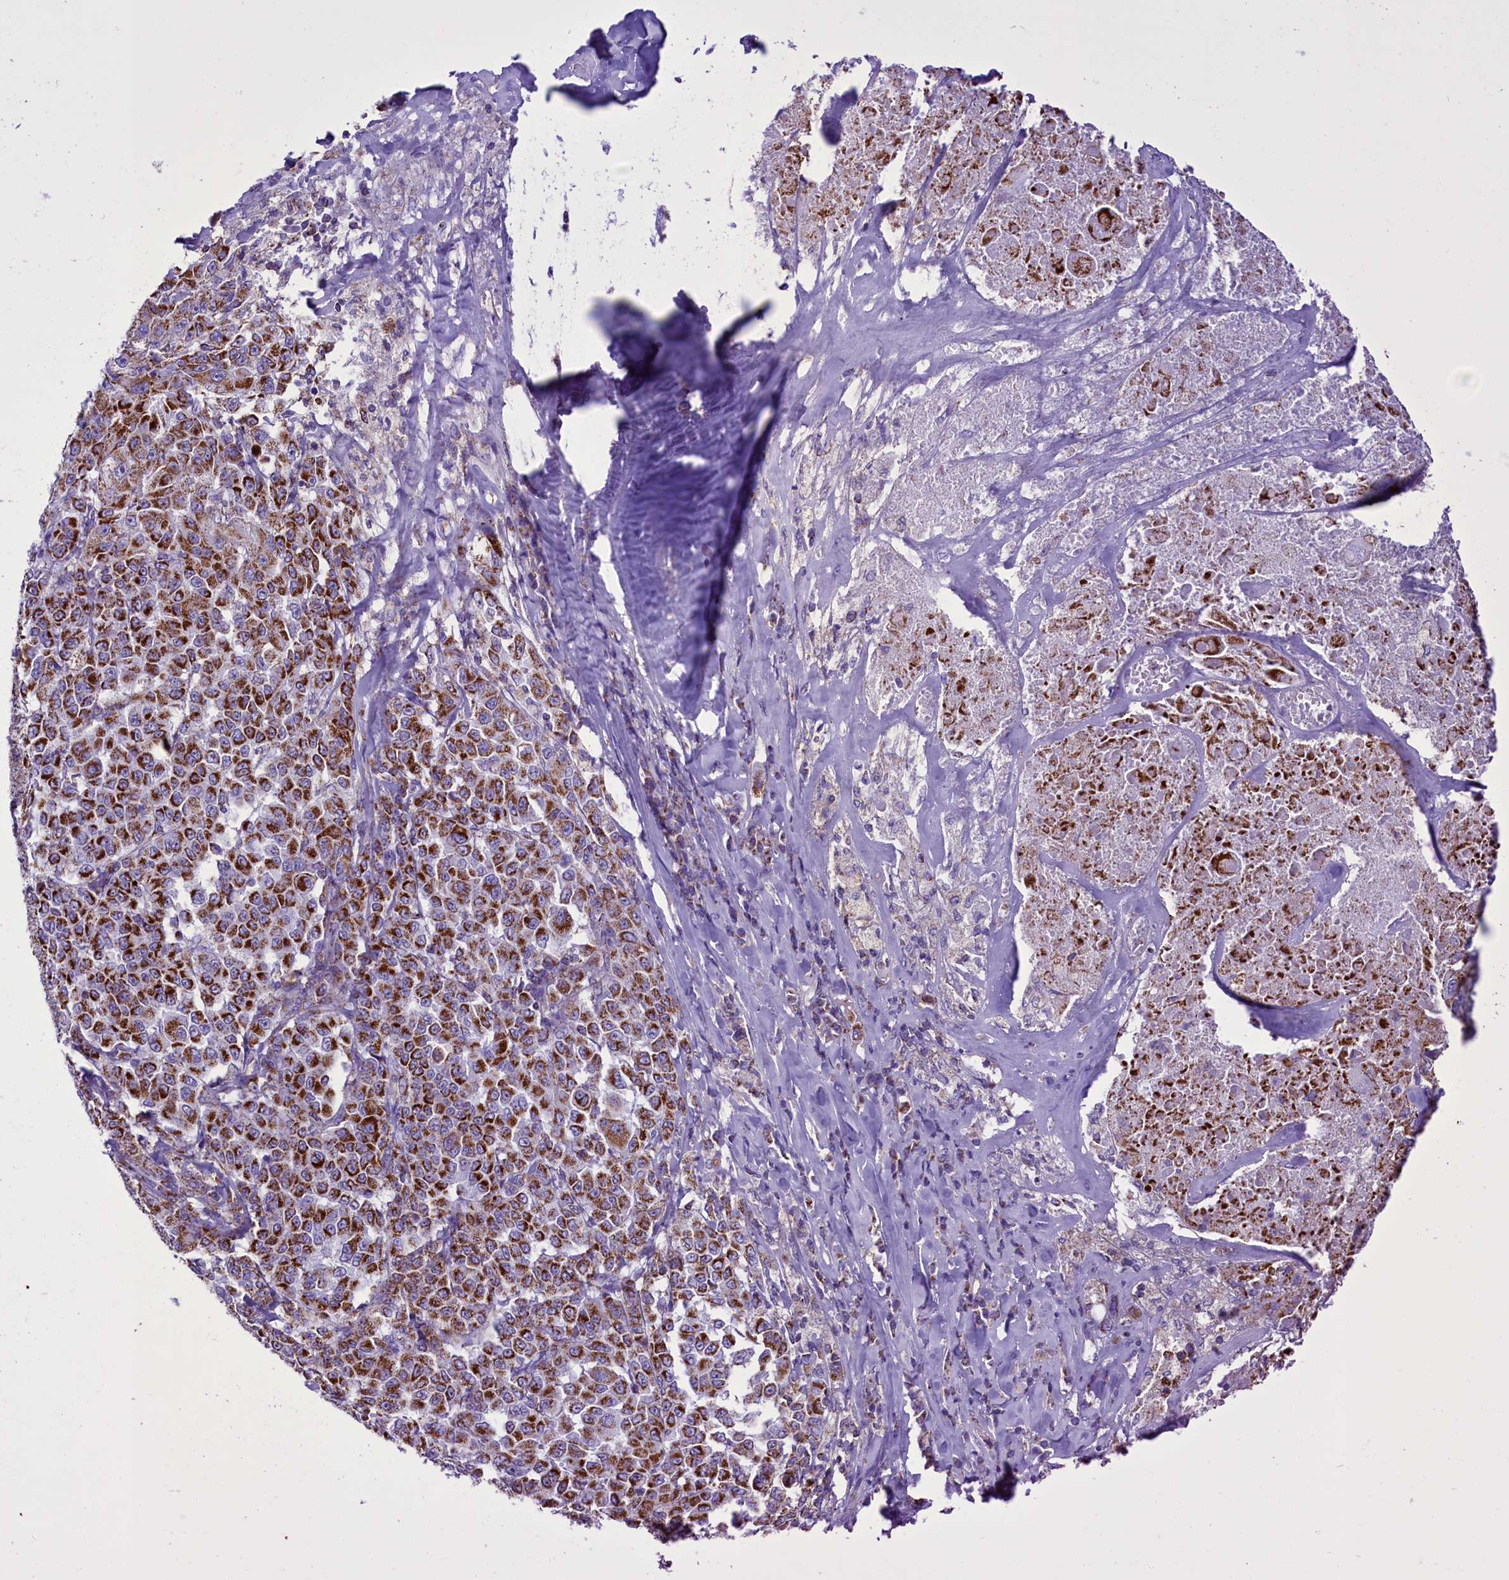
{"staining": {"intensity": "strong", "quantity": ">75%", "location": "cytoplasmic/membranous"}, "tissue": "melanoma", "cell_type": "Tumor cells", "image_type": "cancer", "snomed": [{"axis": "morphology", "description": "Malignant melanoma, Metastatic site"}, {"axis": "topography", "description": "Lymph node"}], "caption": "Protein staining demonstrates strong cytoplasmic/membranous positivity in about >75% of tumor cells in melanoma.", "gene": "ICA1L", "patient": {"sex": "male", "age": 62}}